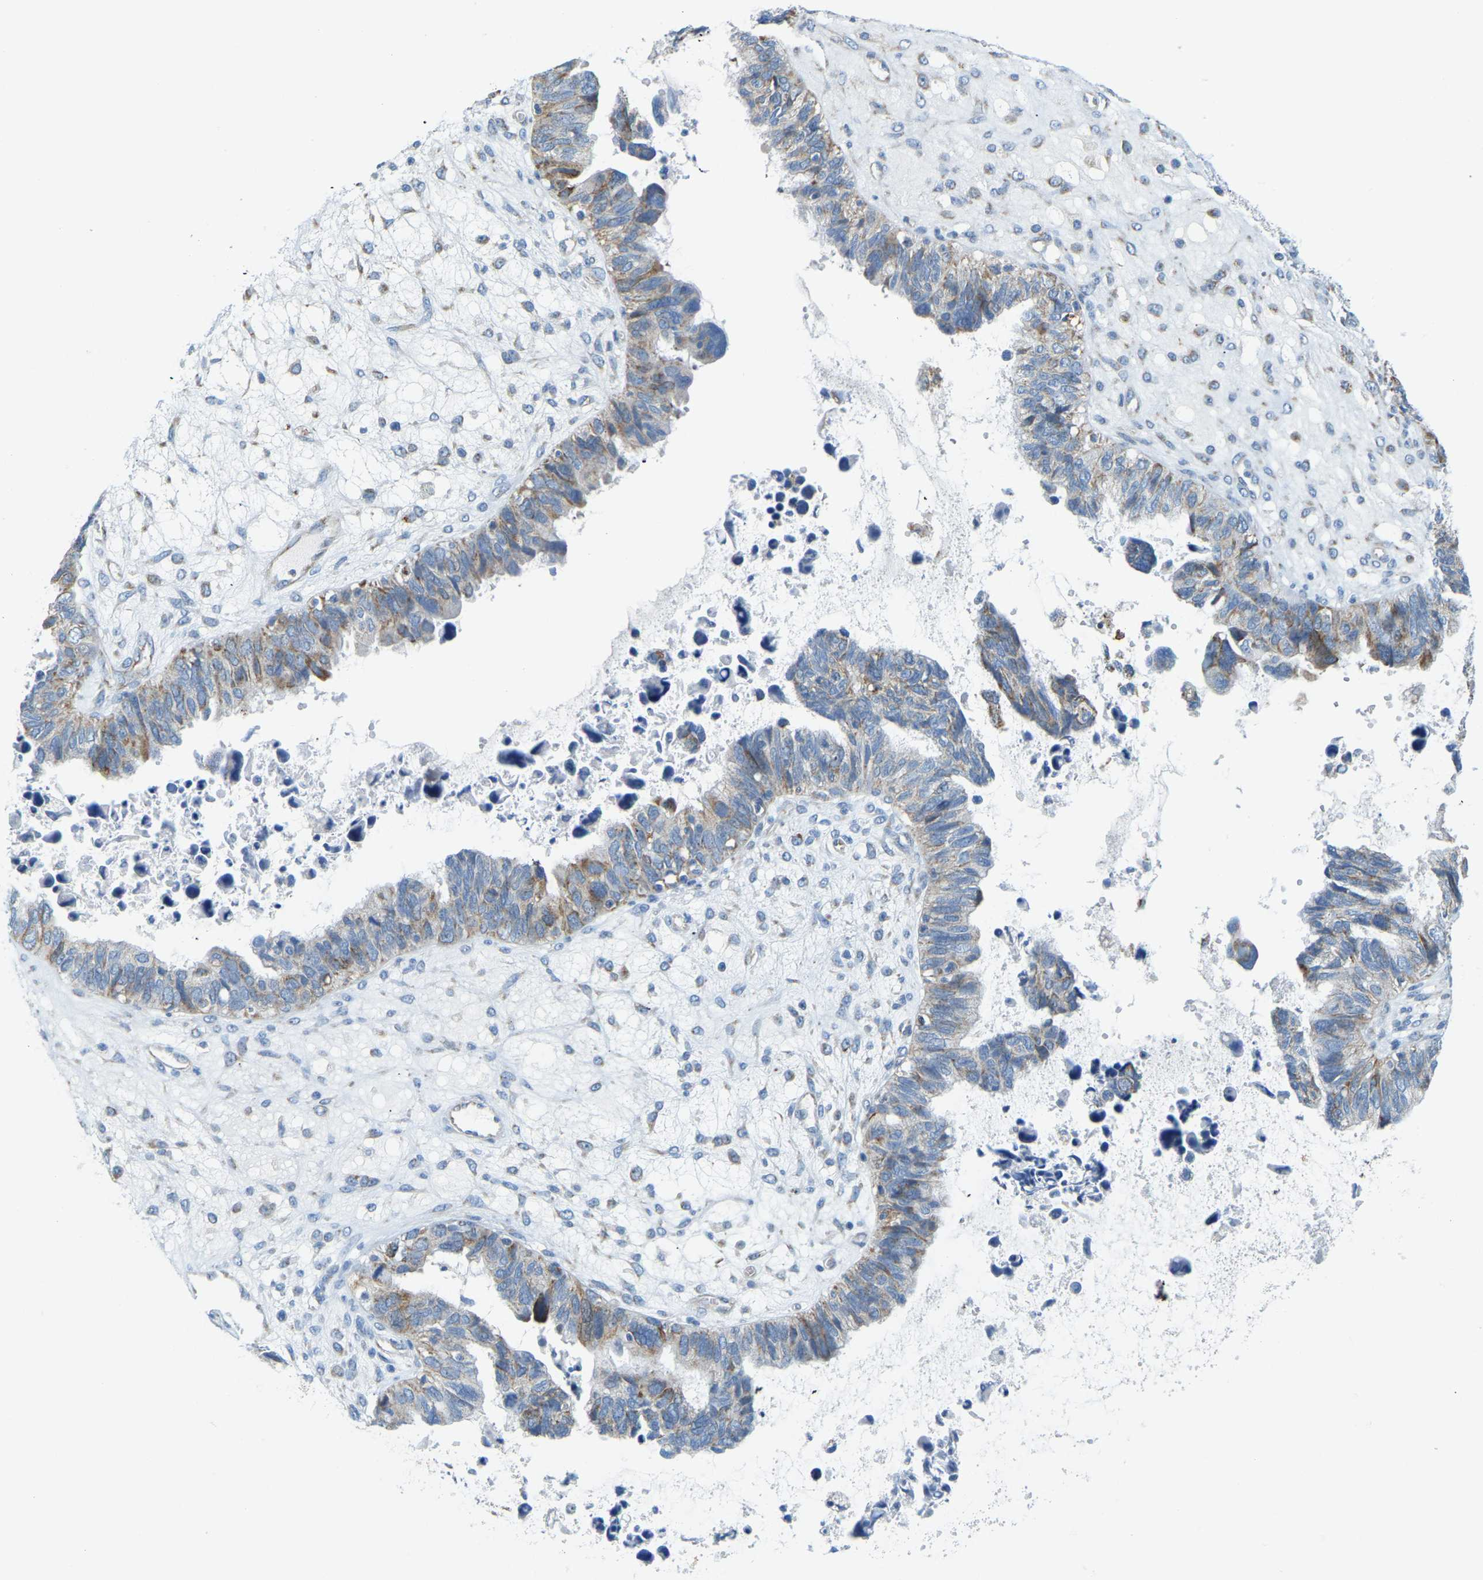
{"staining": {"intensity": "weak", "quantity": "<25%", "location": "cytoplasmic/membranous"}, "tissue": "ovarian cancer", "cell_type": "Tumor cells", "image_type": "cancer", "snomed": [{"axis": "morphology", "description": "Cystadenocarcinoma, serous, NOS"}, {"axis": "topography", "description": "Ovary"}], "caption": "Ovarian cancer (serous cystadenocarcinoma) stained for a protein using immunohistochemistry (IHC) demonstrates no expression tumor cells.", "gene": "GDA", "patient": {"sex": "female", "age": 79}}